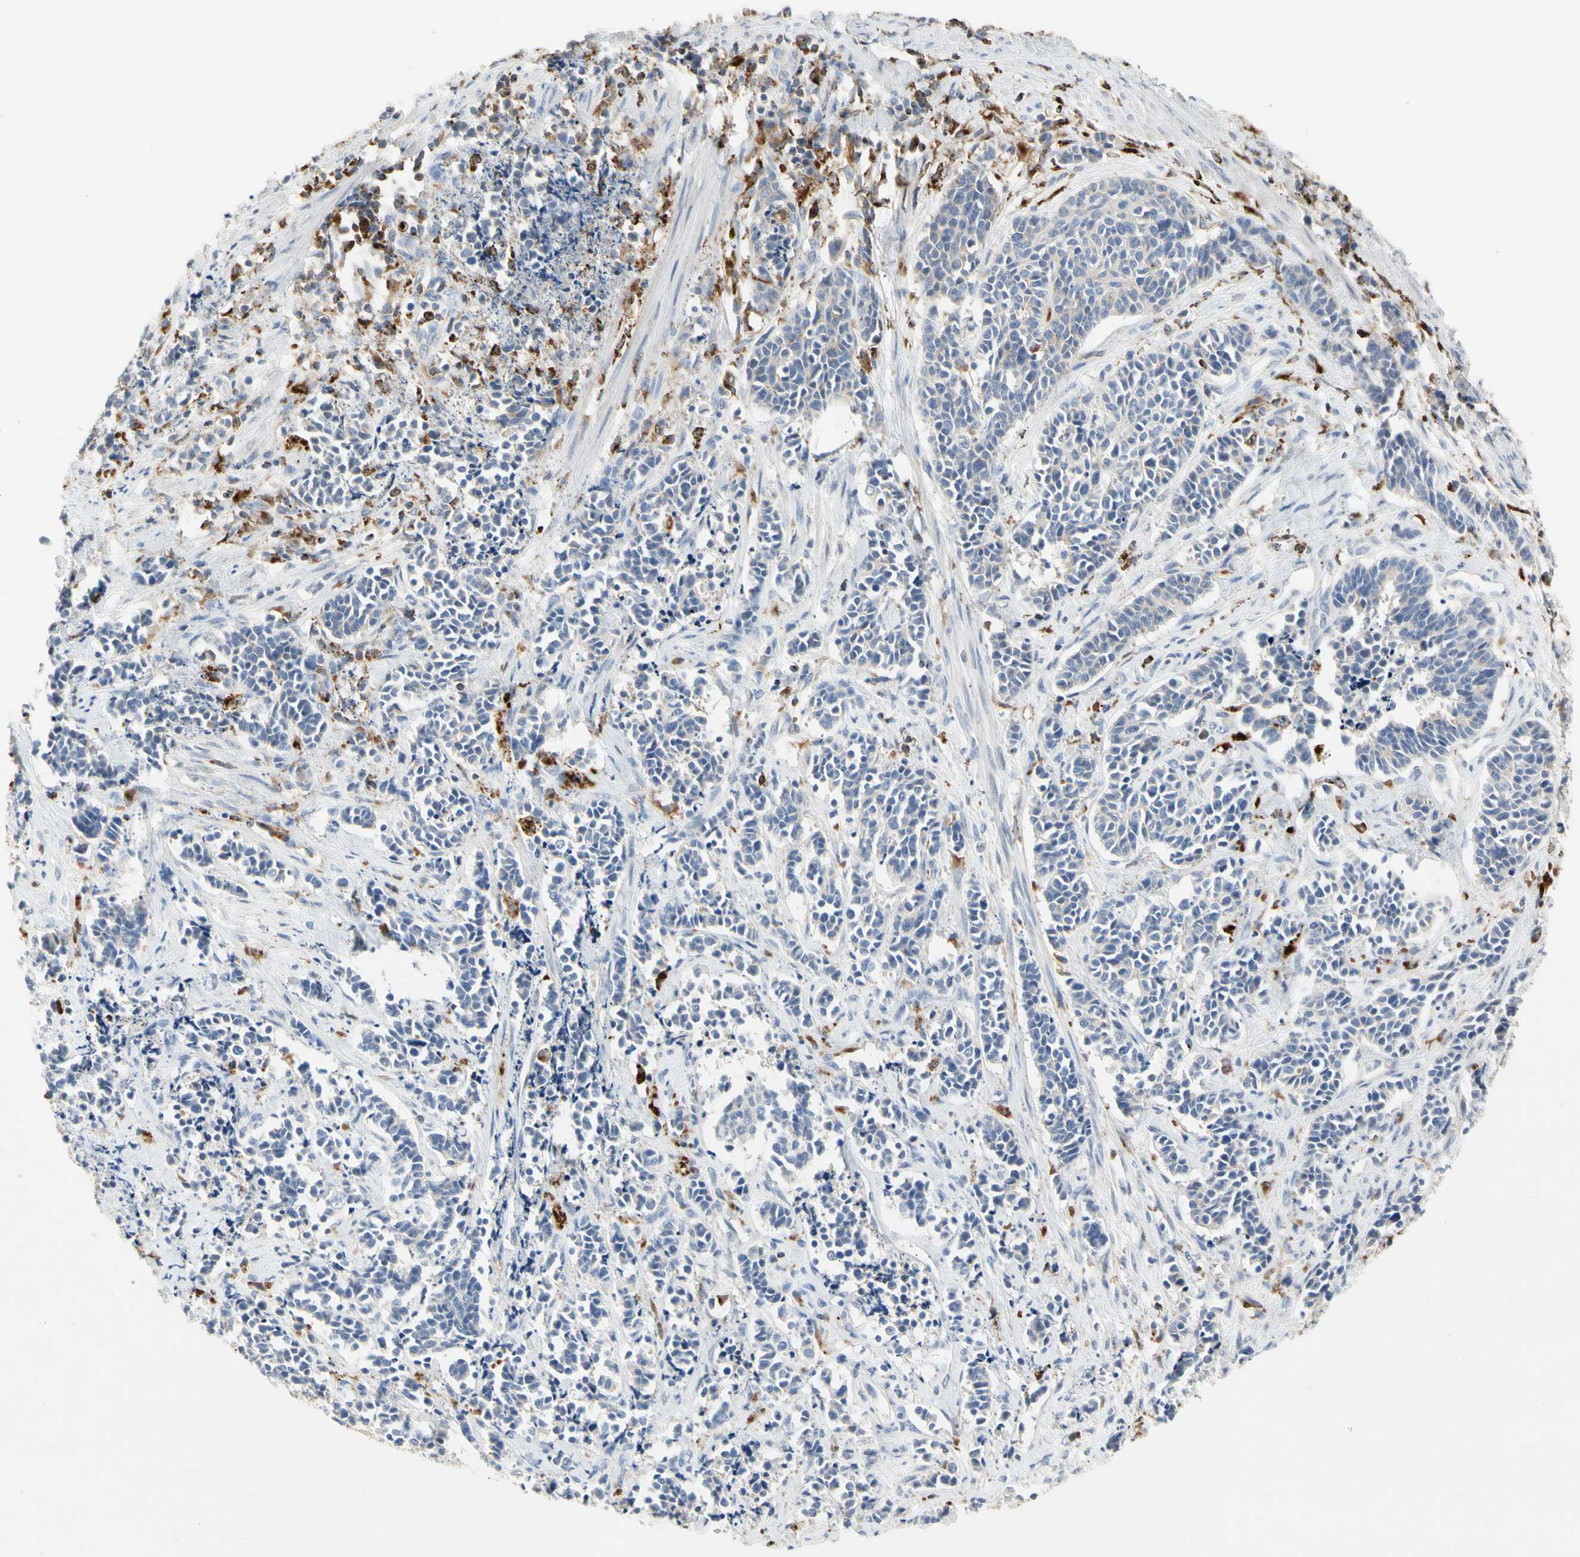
{"staining": {"intensity": "negative", "quantity": "none", "location": "none"}, "tissue": "cervical cancer", "cell_type": "Tumor cells", "image_type": "cancer", "snomed": [{"axis": "morphology", "description": "Squamous cell carcinoma, NOS"}, {"axis": "topography", "description": "Cervix"}], "caption": "High magnification brightfield microscopy of cervical cancer stained with DAB (brown) and counterstained with hematoxylin (blue): tumor cells show no significant expression.", "gene": "ADA2", "patient": {"sex": "female", "age": 35}}